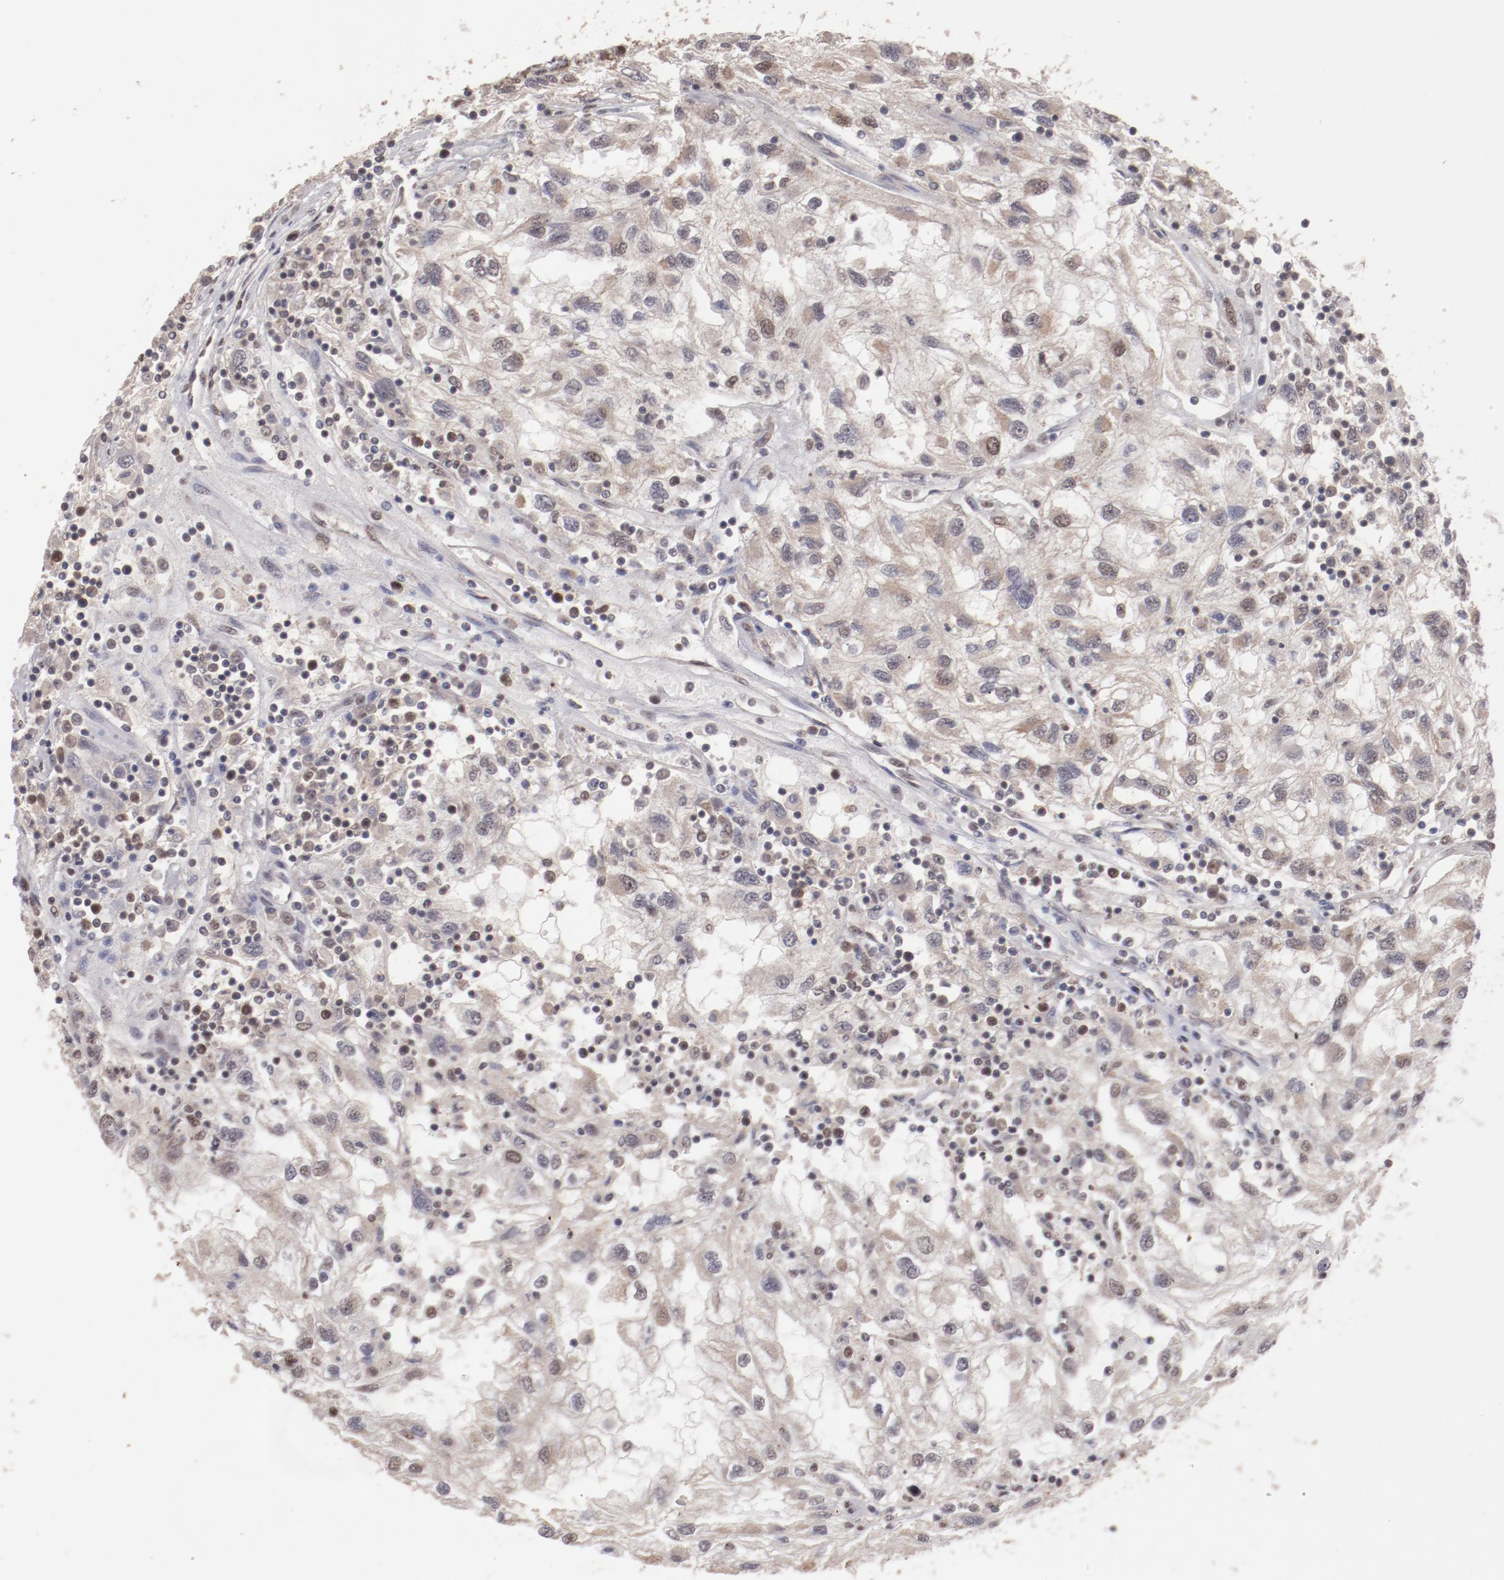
{"staining": {"intensity": "weak", "quantity": ">75%", "location": "cytoplasmic/membranous,nuclear"}, "tissue": "renal cancer", "cell_type": "Tumor cells", "image_type": "cancer", "snomed": [{"axis": "morphology", "description": "Normal tissue, NOS"}, {"axis": "morphology", "description": "Adenocarcinoma, NOS"}, {"axis": "topography", "description": "Kidney"}], "caption": "Immunohistochemistry staining of renal cancer (adenocarcinoma), which exhibits low levels of weak cytoplasmic/membranous and nuclear positivity in approximately >75% of tumor cells indicating weak cytoplasmic/membranous and nuclear protein staining. The staining was performed using DAB (3,3'-diaminobenzidine) (brown) for protein detection and nuclei were counterstained in hematoxylin (blue).", "gene": "CLOCK", "patient": {"sex": "male", "age": 71}}